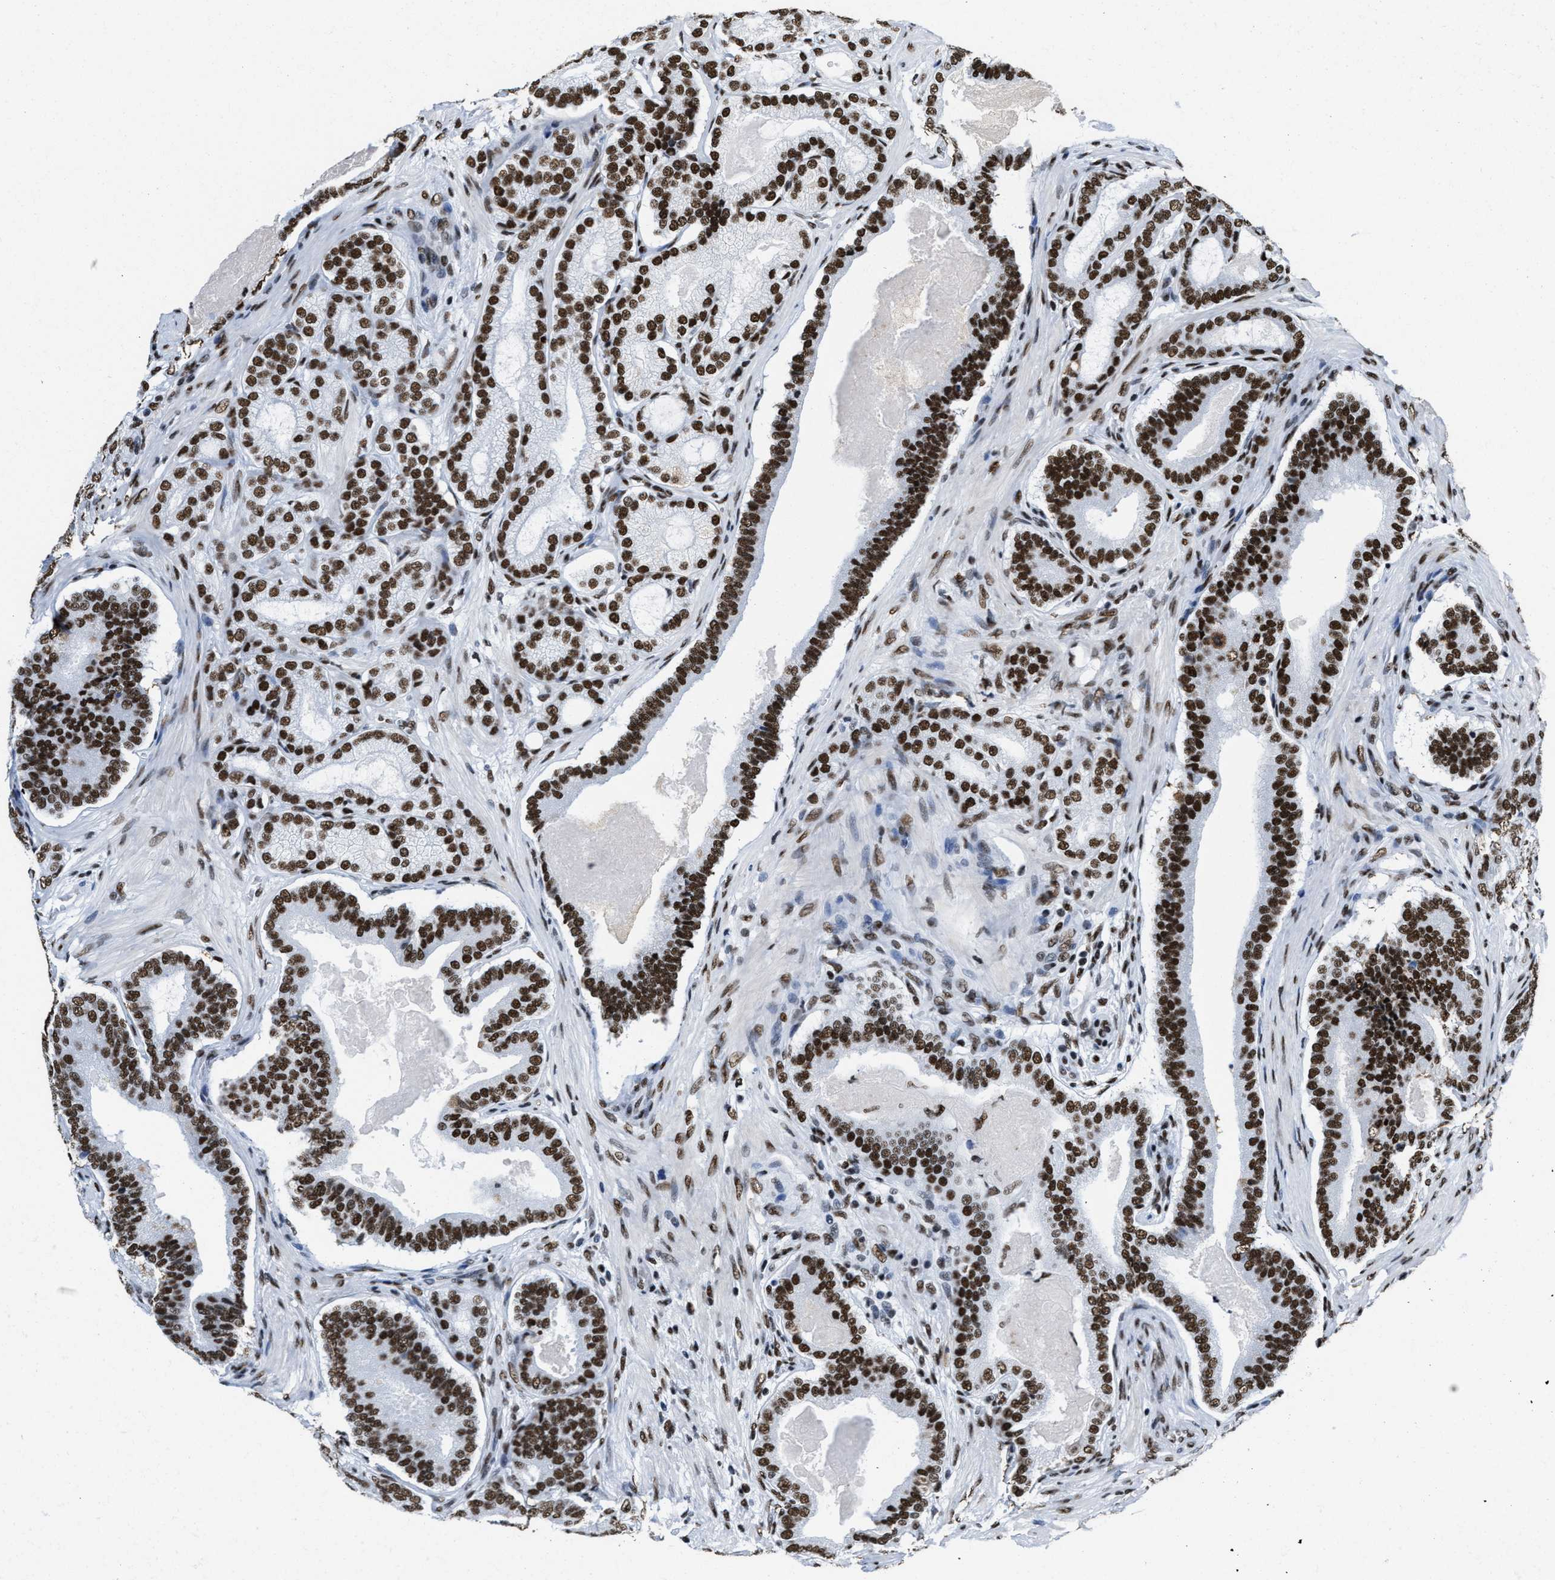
{"staining": {"intensity": "strong", "quantity": ">75%", "location": "nuclear"}, "tissue": "prostate cancer", "cell_type": "Tumor cells", "image_type": "cancer", "snomed": [{"axis": "morphology", "description": "Adenocarcinoma, High grade"}, {"axis": "topography", "description": "Prostate"}], "caption": "Immunohistochemistry of human prostate cancer (adenocarcinoma (high-grade)) shows high levels of strong nuclear staining in approximately >75% of tumor cells. The staining was performed using DAB (3,3'-diaminobenzidine), with brown indicating positive protein expression. Nuclei are stained blue with hematoxylin.", "gene": "SMARCC2", "patient": {"sex": "male", "age": 60}}